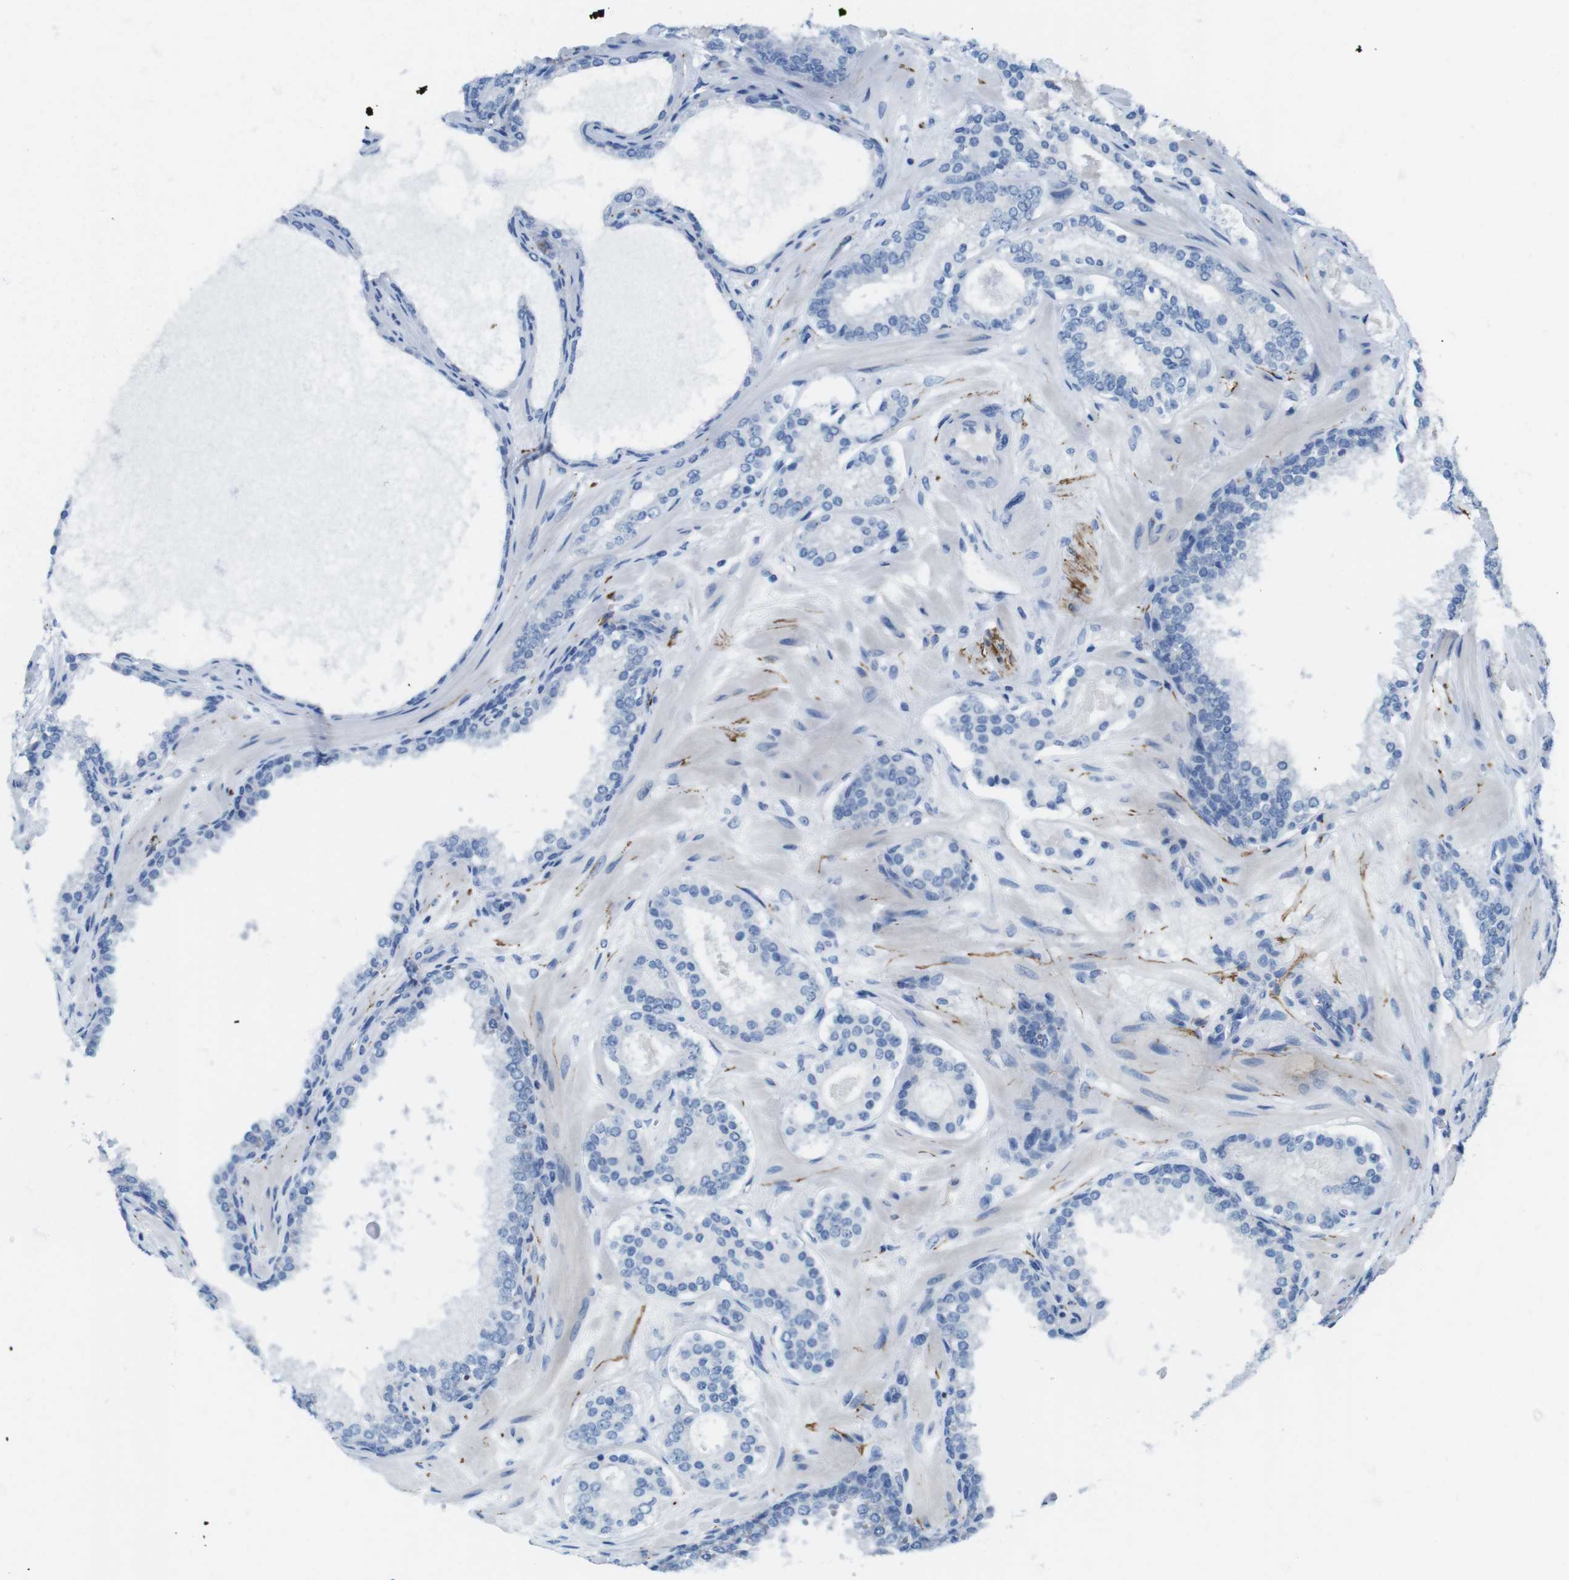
{"staining": {"intensity": "negative", "quantity": "none", "location": "none"}, "tissue": "prostate cancer", "cell_type": "Tumor cells", "image_type": "cancer", "snomed": [{"axis": "morphology", "description": "Adenocarcinoma, Low grade"}, {"axis": "topography", "description": "Prostate"}], "caption": "The histopathology image shows no significant expression in tumor cells of adenocarcinoma (low-grade) (prostate).", "gene": "GAP43", "patient": {"sex": "male", "age": 63}}